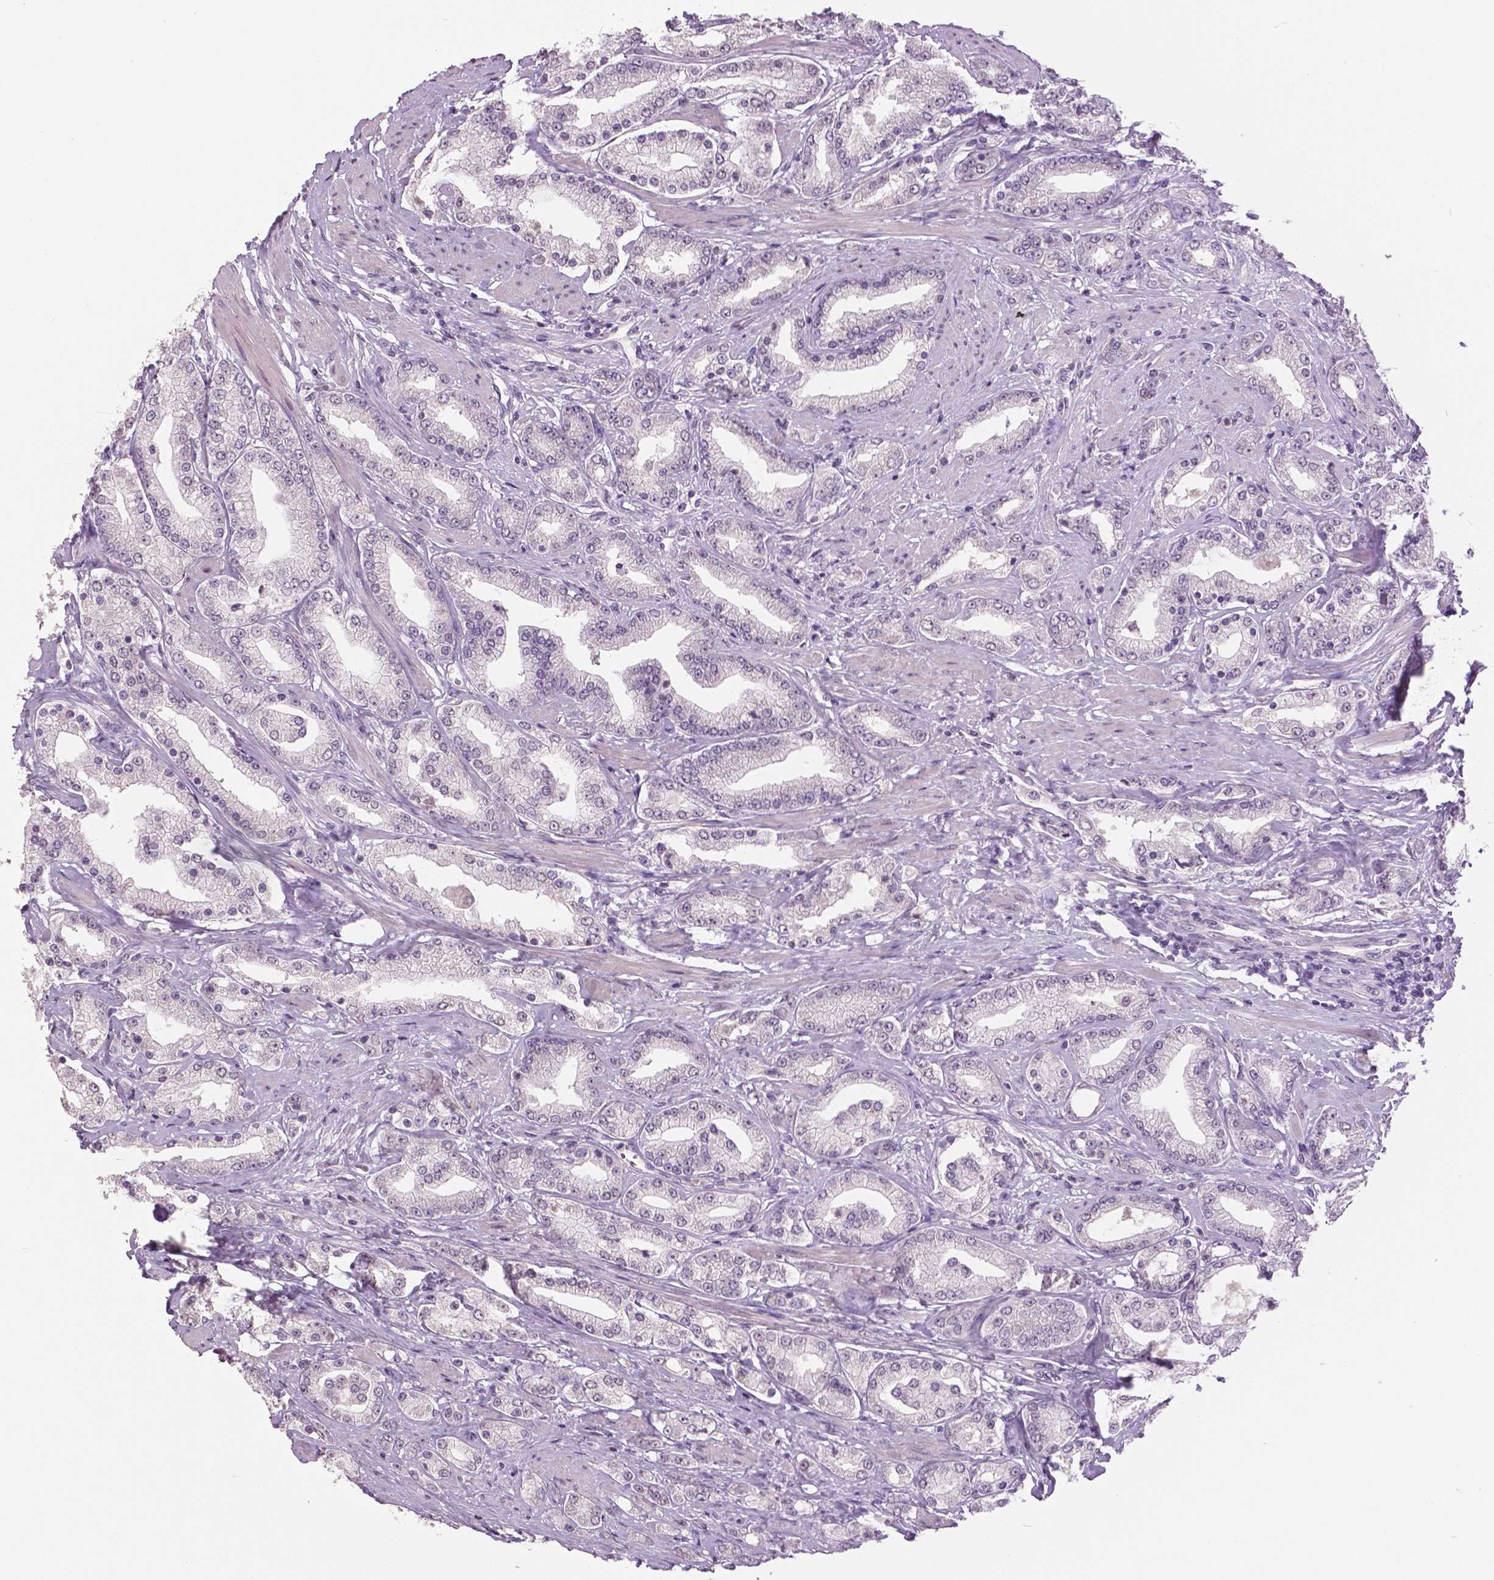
{"staining": {"intensity": "negative", "quantity": "none", "location": "none"}, "tissue": "prostate cancer", "cell_type": "Tumor cells", "image_type": "cancer", "snomed": [{"axis": "morphology", "description": "Adenocarcinoma, High grade"}, {"axis": "topography", "description": "Prostate"}], "caption": "A high-resolution micrograph shows immunohistochemistry staining of prostate high-grade adenocarcinoma, which demonstrates no significant expression in tumor cells.", "gene": "GRIN2A", "patient": {"sex": "male", "age": 67}}